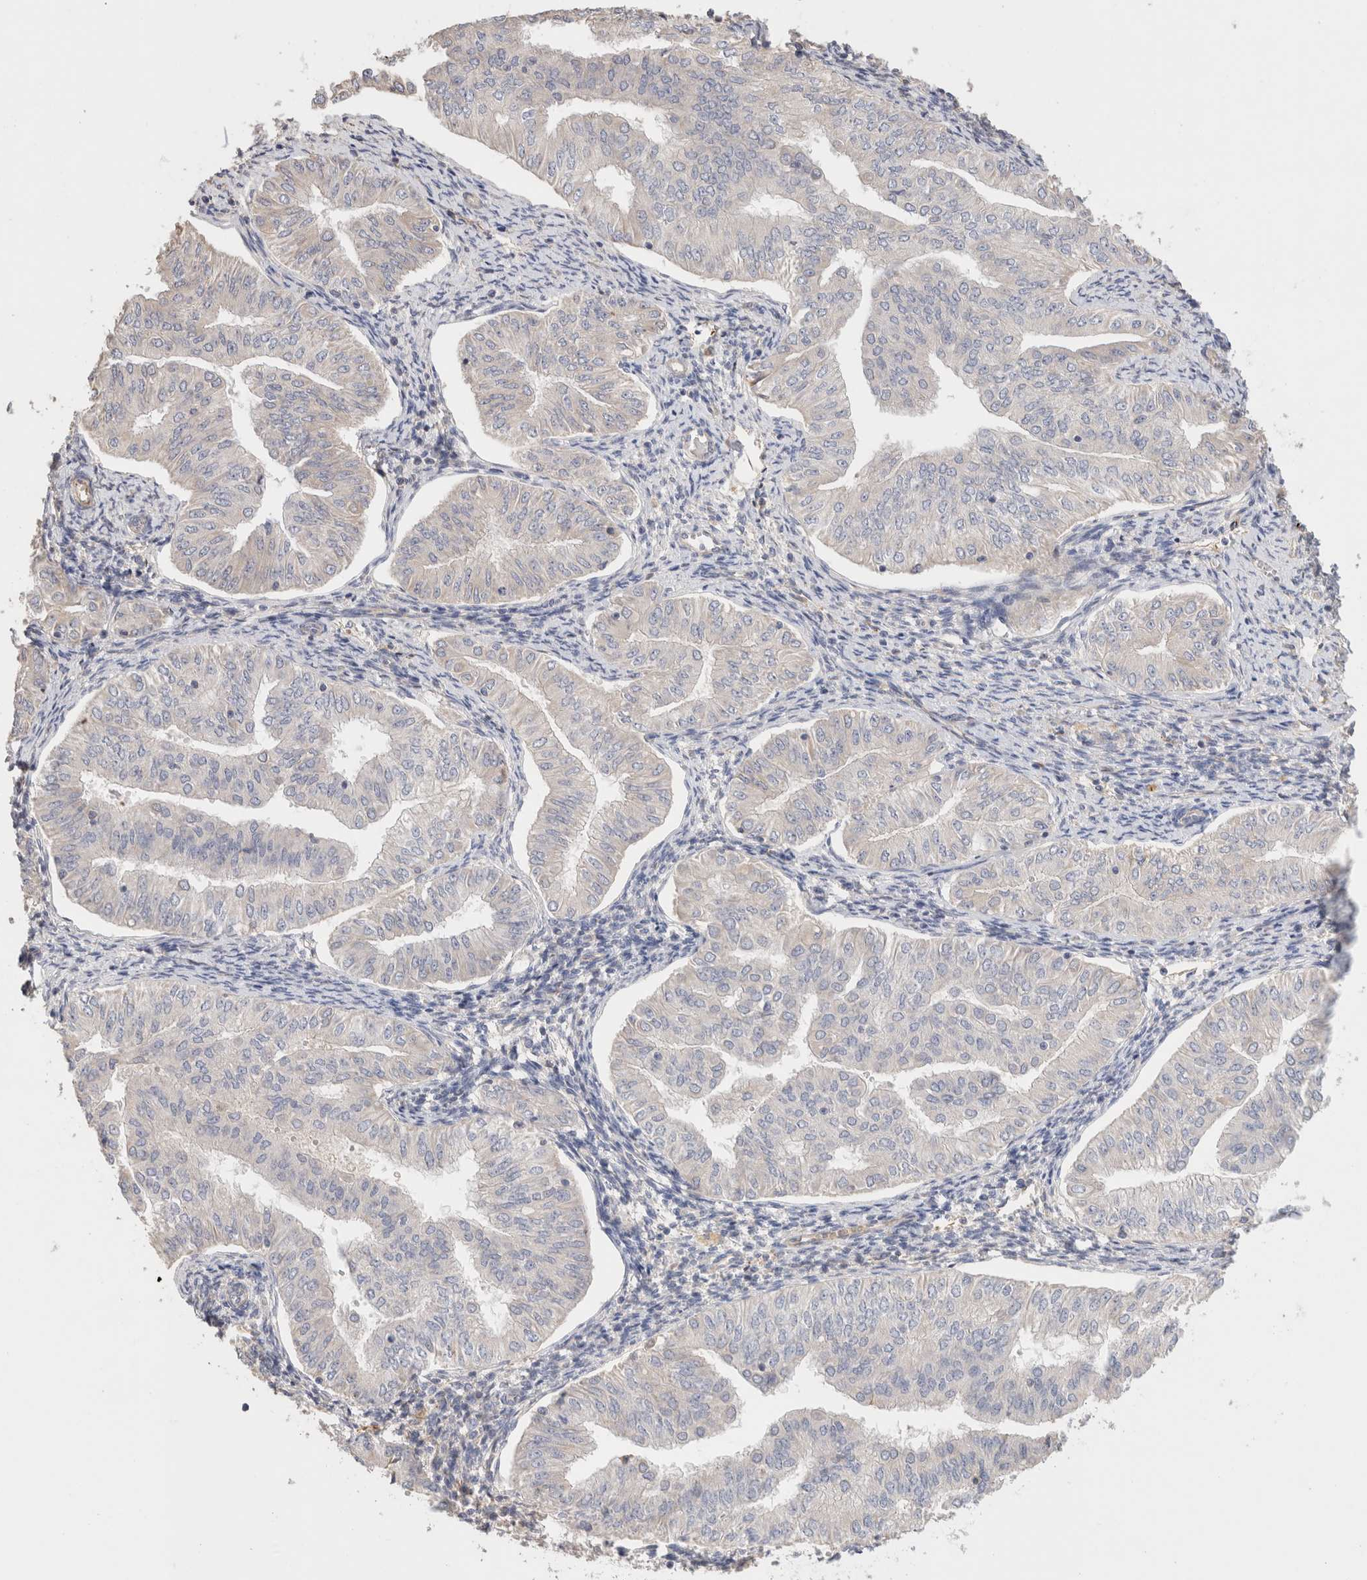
{"staining": {"intensity": "negative", "quantity": "none", "location": "none"}, "tissue": "endometrial cancer", "cell_type": "Tumor cells", "image_type": "cancer", "snomed": [{"axis": "morphology", "description": "Normal tissue, NOS"}, {"axis": "morphology", "description": "Adenocarcinoma, NOS"}, {"axis": "topography", "description": "Endometrium"}], "caption": "The image demonstrates no staining of tumor cells in adenocarcinoma (endometrial). (Immunohistochemistry (ihc), brightfield microscopy, high magnification).", "gene": "PROS1", "patient": {"sex": "female", "age": 53}}